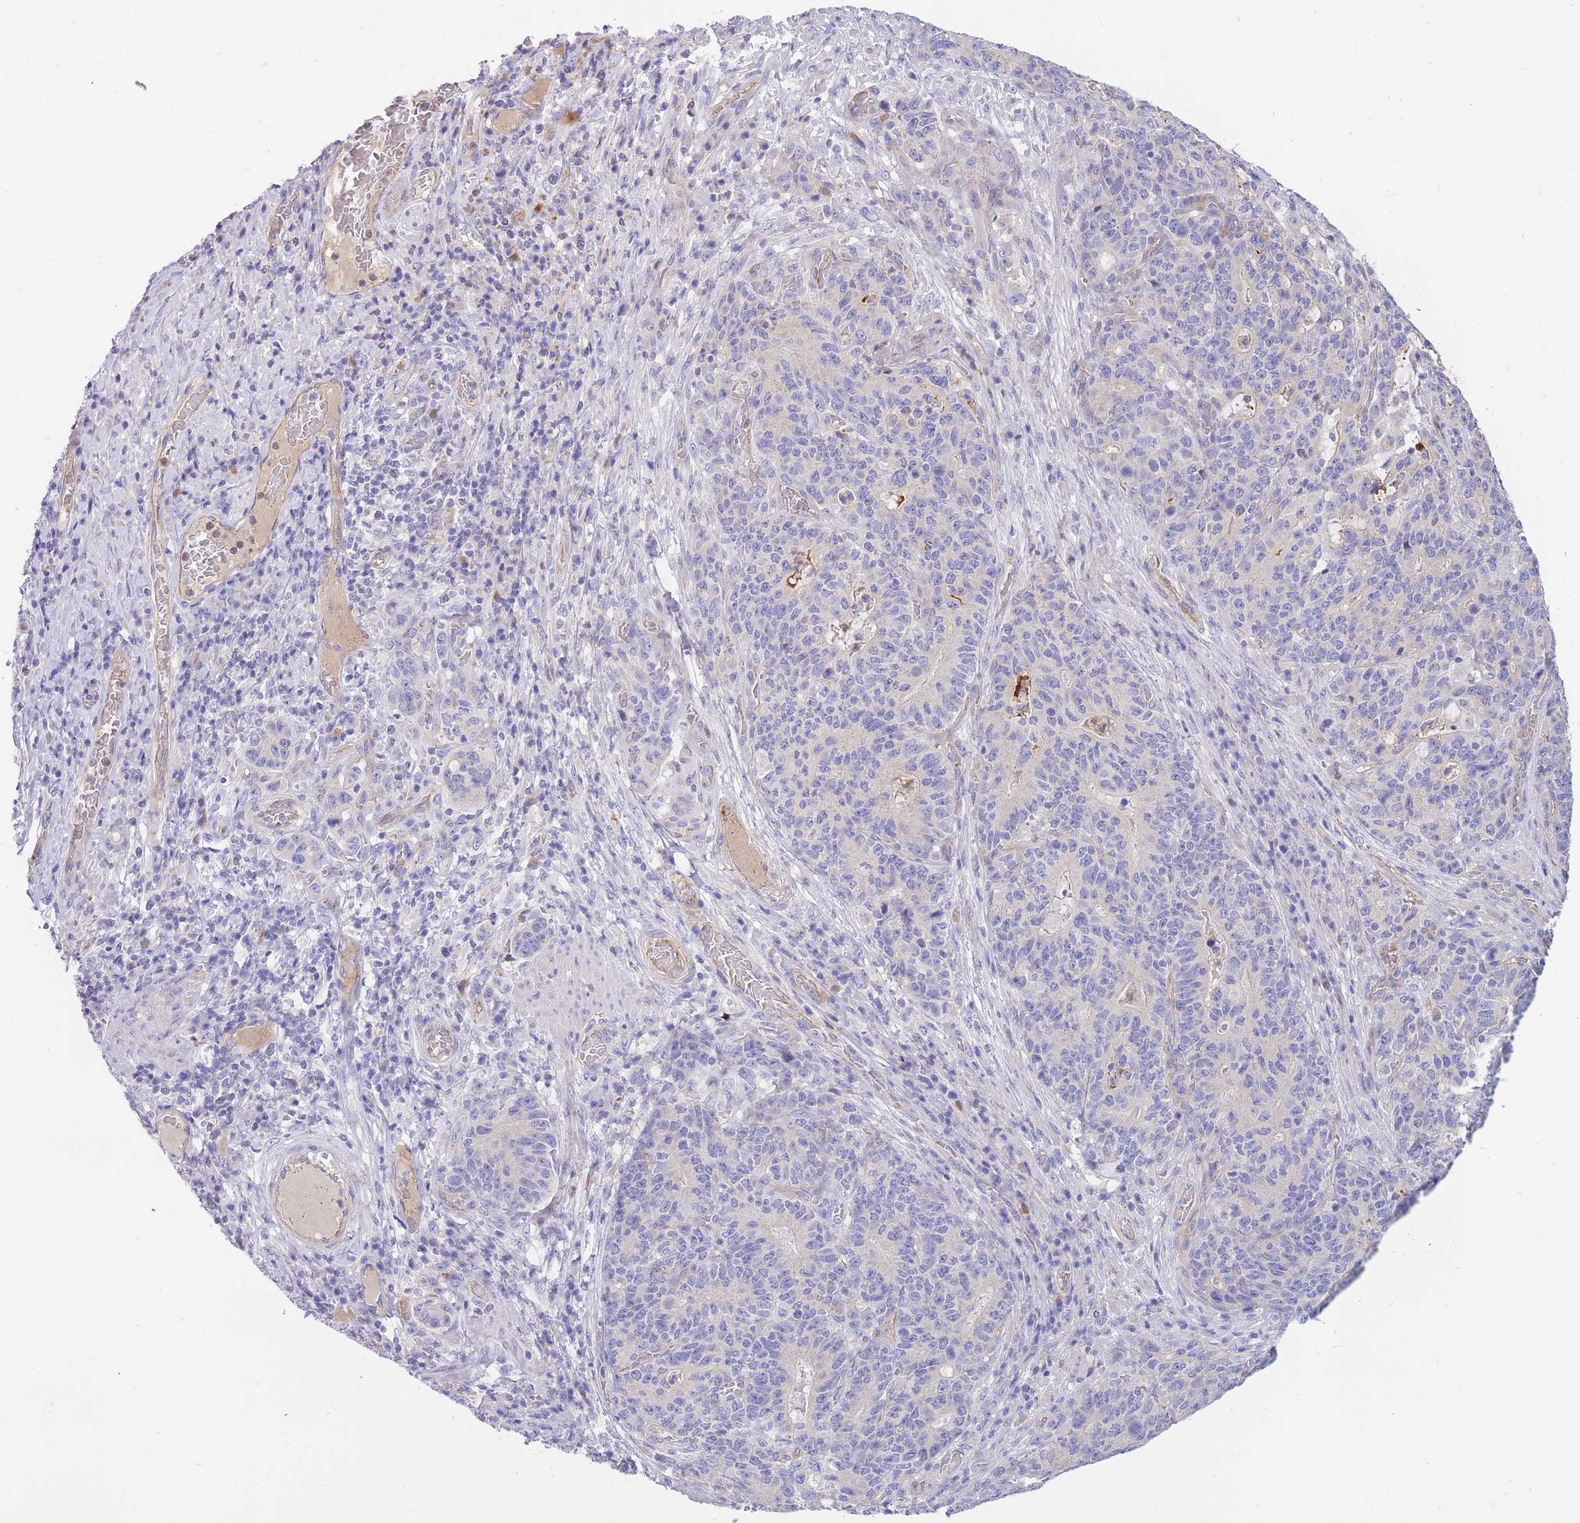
{"staining": {"intensity": "negative", "quantity": "none", "location": "none"}, "tissue": "stomach cancer", "cell_type": "Tumor cells", "image_type": "cancer", "snomed": [{"axis": "morphology", "description": "Normal tissue, NOS"}, {"axis": "morphology", "description": "Adenocarcinoma, NOS"}, {"axis": "topography", "description": "Stomach"}], "caption": "The image reveals no significant staining in tumor cells of stomach adenocarcinoma.", "gene": "SULT1A1", "patient": {"sex": "female", "age": 64}}